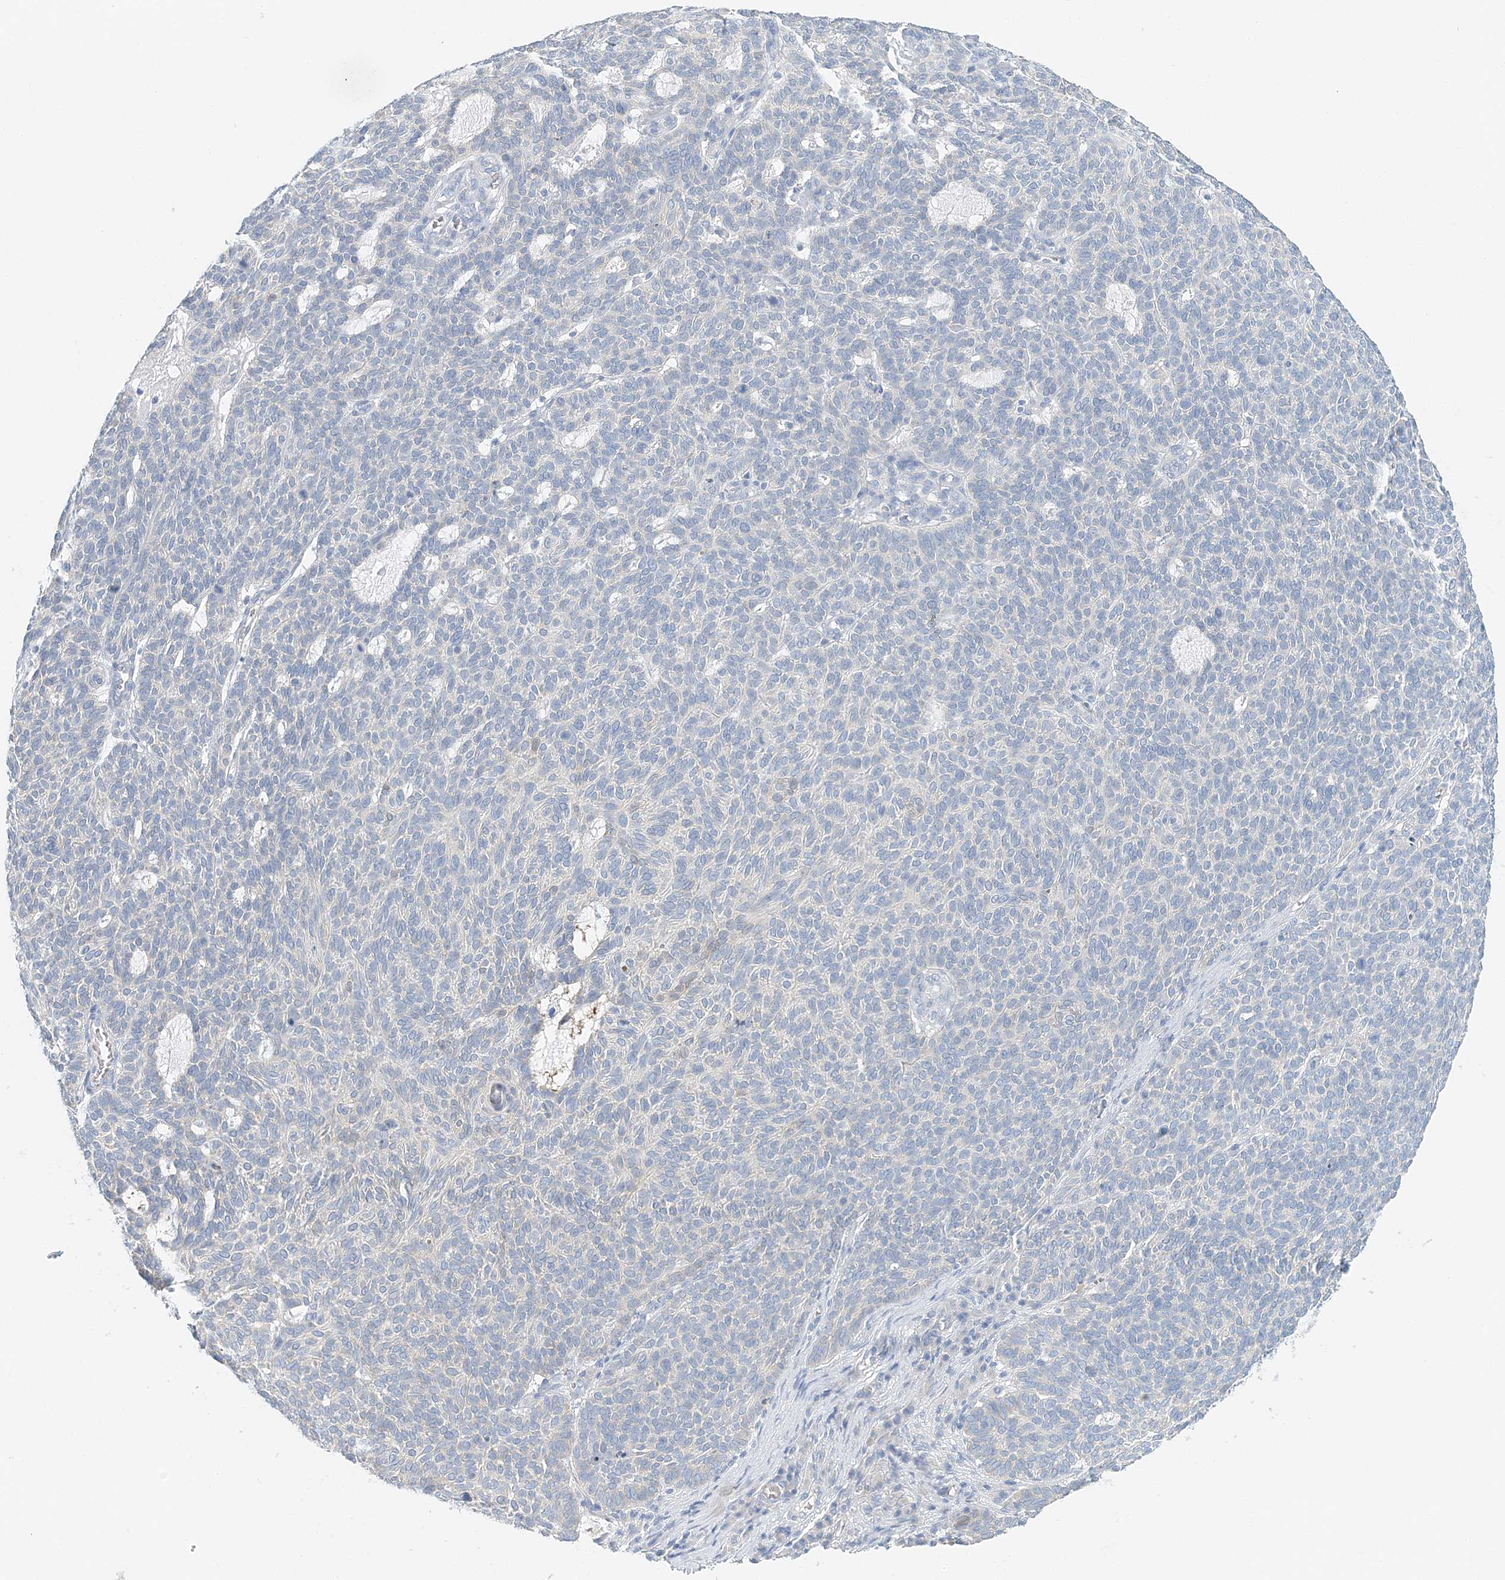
{"staining": {"intensity": "negative", "quantity": "none", "location": "none"}, "tissue": "skin cancer", "cell_type": "Tumor cells", "image_type": "cancer", "snomed": [{"axis": "morphology", "description": "Squamous cell carcinoma, NOS"}, {"axis": "topography", "description": "Skin"}], "caption": "IHC of skin squamous cell carcinoma shows no staining in tumor cells. (Stains: DAB immunohistochemistry (IHC) with hematoxylin counter stain, Microscopy: brightfield microscopy at high magnification).", "gene": "VILL", "patient": {"sex": "female", "age": 90}}